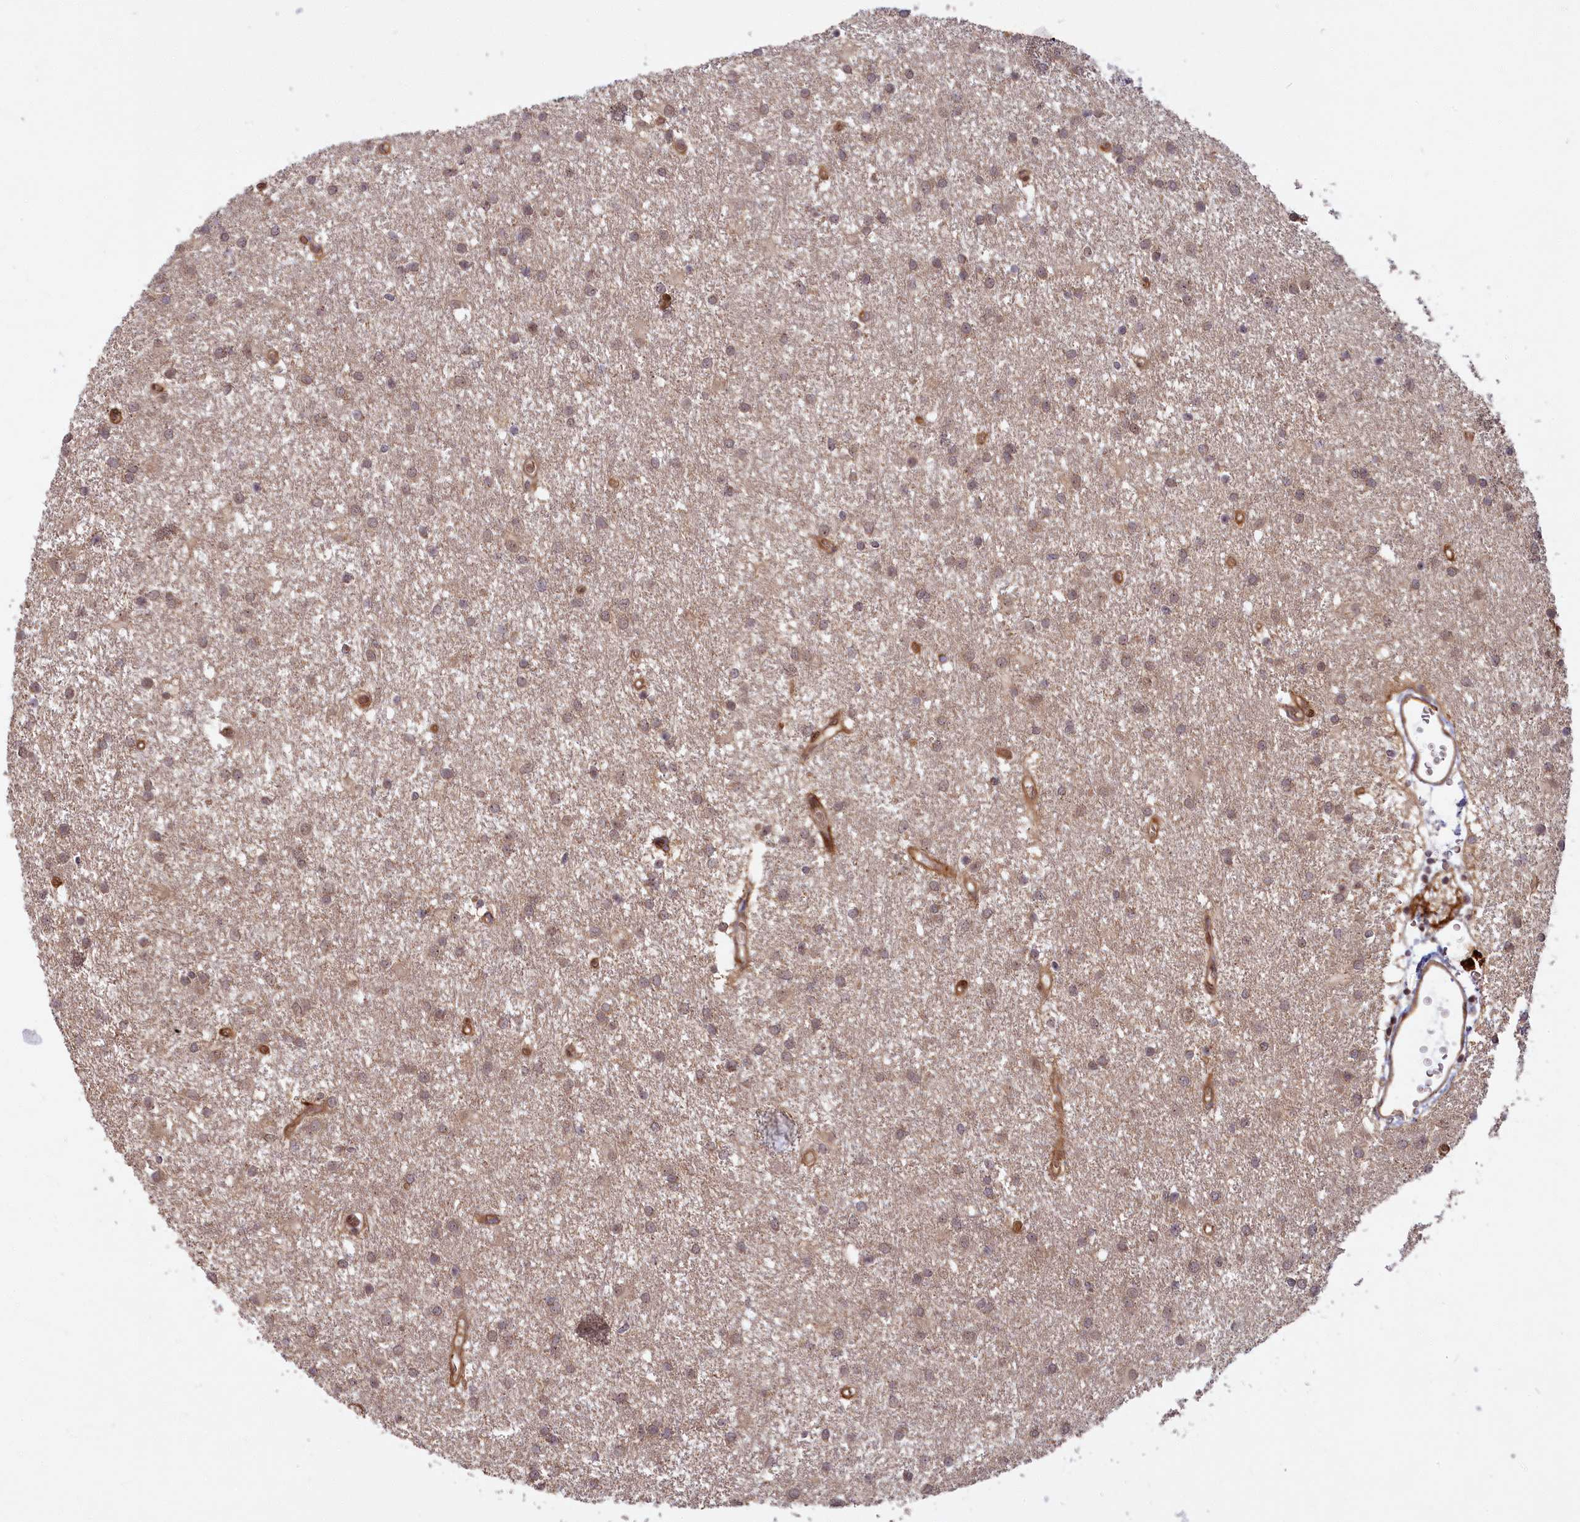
{"staining": {"intensity": "weak", "quantity": "25%-75%", "location": "nuclear"}, "tissue": "glioma", "cell_type": "Tumor cells", "image_type": "cancer", "snomed": [{"axis": "morphology", "description": "Glioma, malignant, High grade"}, {"axis": "topography", "description": "Brain"}], "caption": "Immunohistochemistry (IHC) image of human high-grade glioma (malignant) stained for a protein (brown), which reveals low levels of weak nuclear staining in approximately 25%-75% of tumor cells.", "gene": "SNRK", "patient": {"sex": "male", "age": 77}}